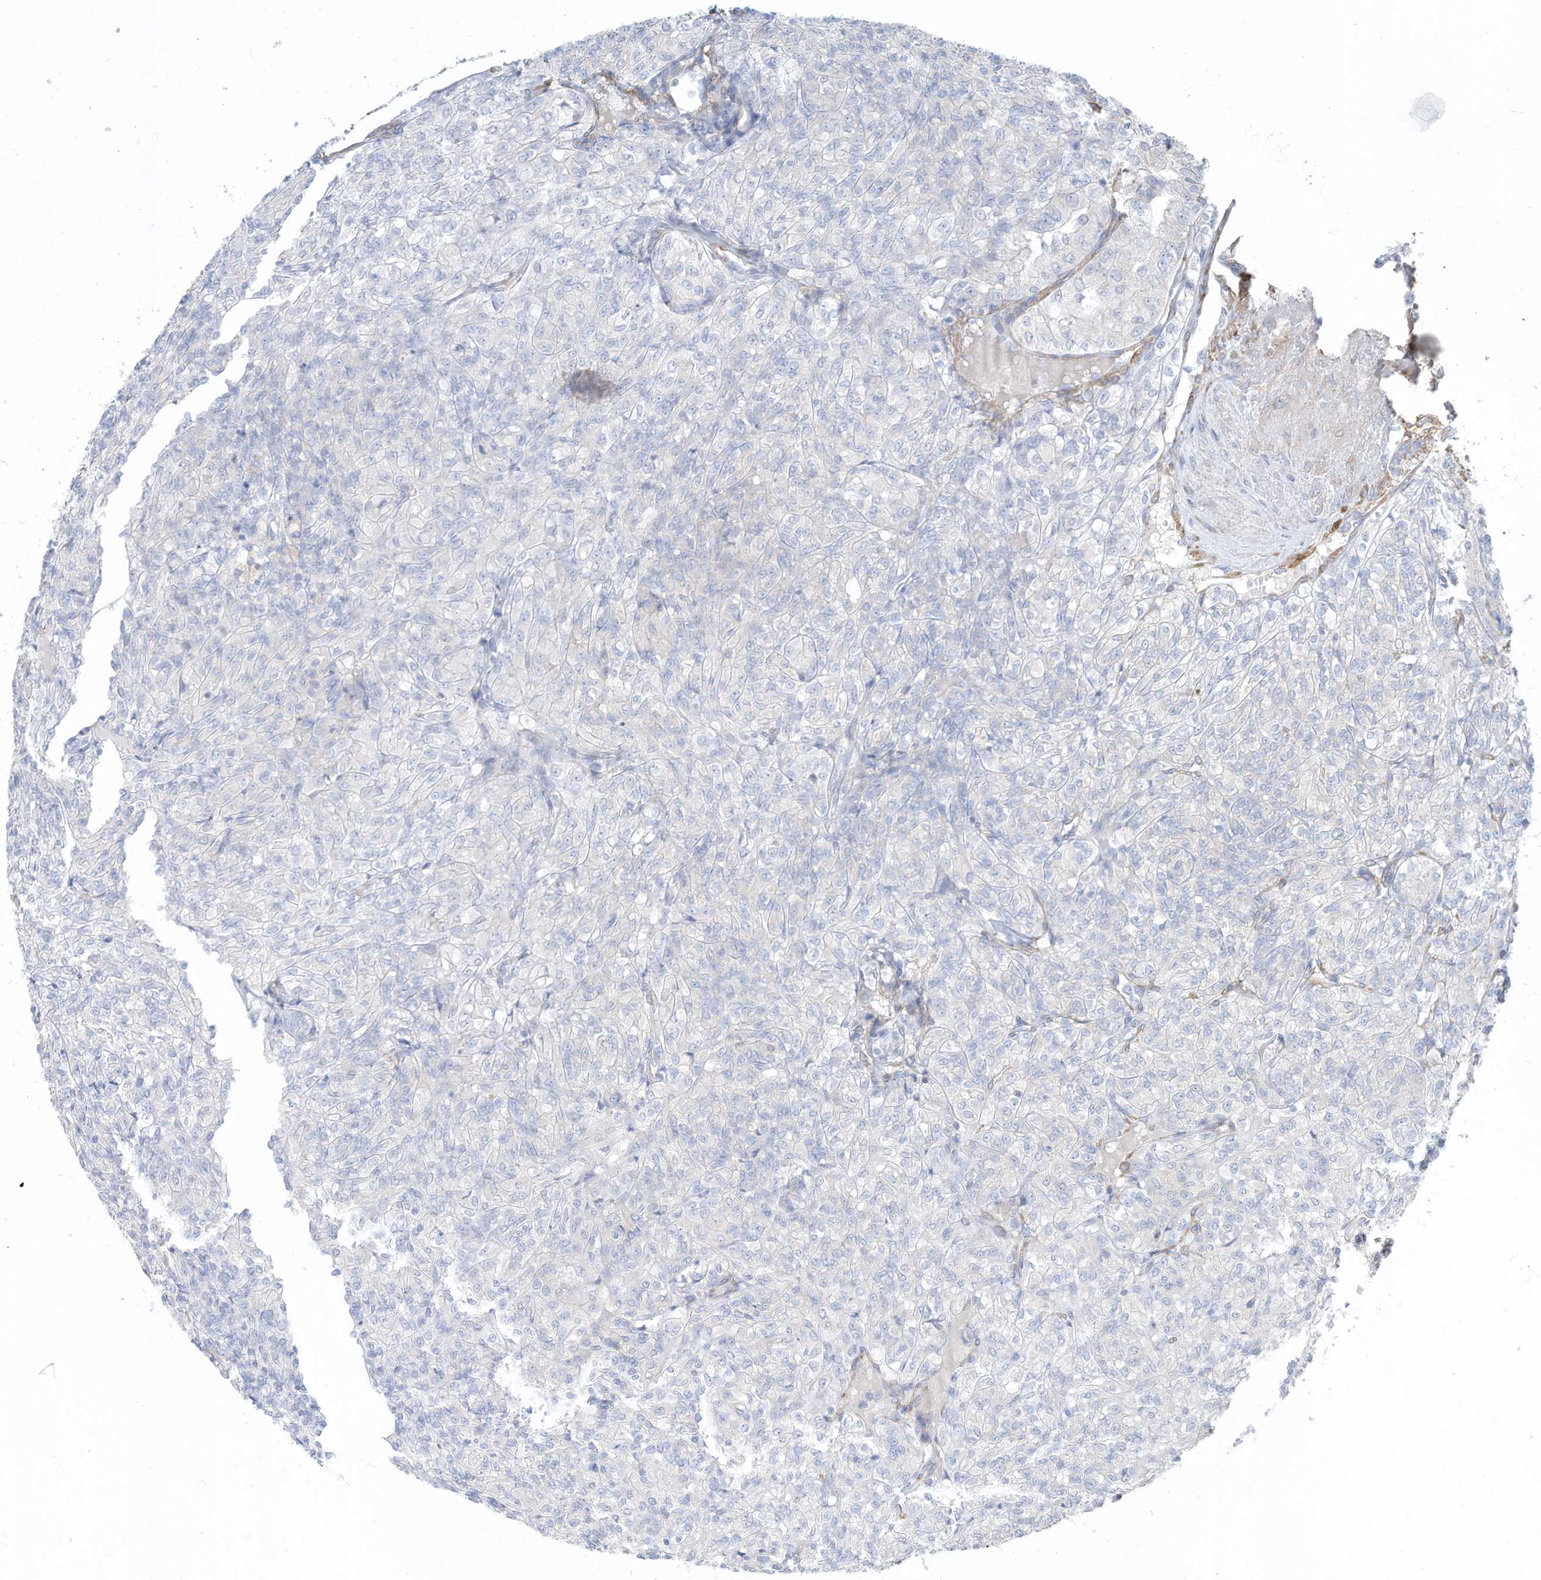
{"staining": {"intensity": "negative", "quantity": "none", "location": "none"}, "tissue": "renal cancer", "cell_type": "Tumor cells", "image_type": "cancer", "snomed": [{"axis": "morphology", "description": "Adenocarcinoma, NOS"}, {"axis": "topography", "description": "Kidney"}], "caption": "Renal cancer (adenocarcinoma) stained for a protein using immunohistochemistry exhibits no staining tumor cells.", "gene": "SLC17A7", "patient": {"sex": "male", "age": 77}}